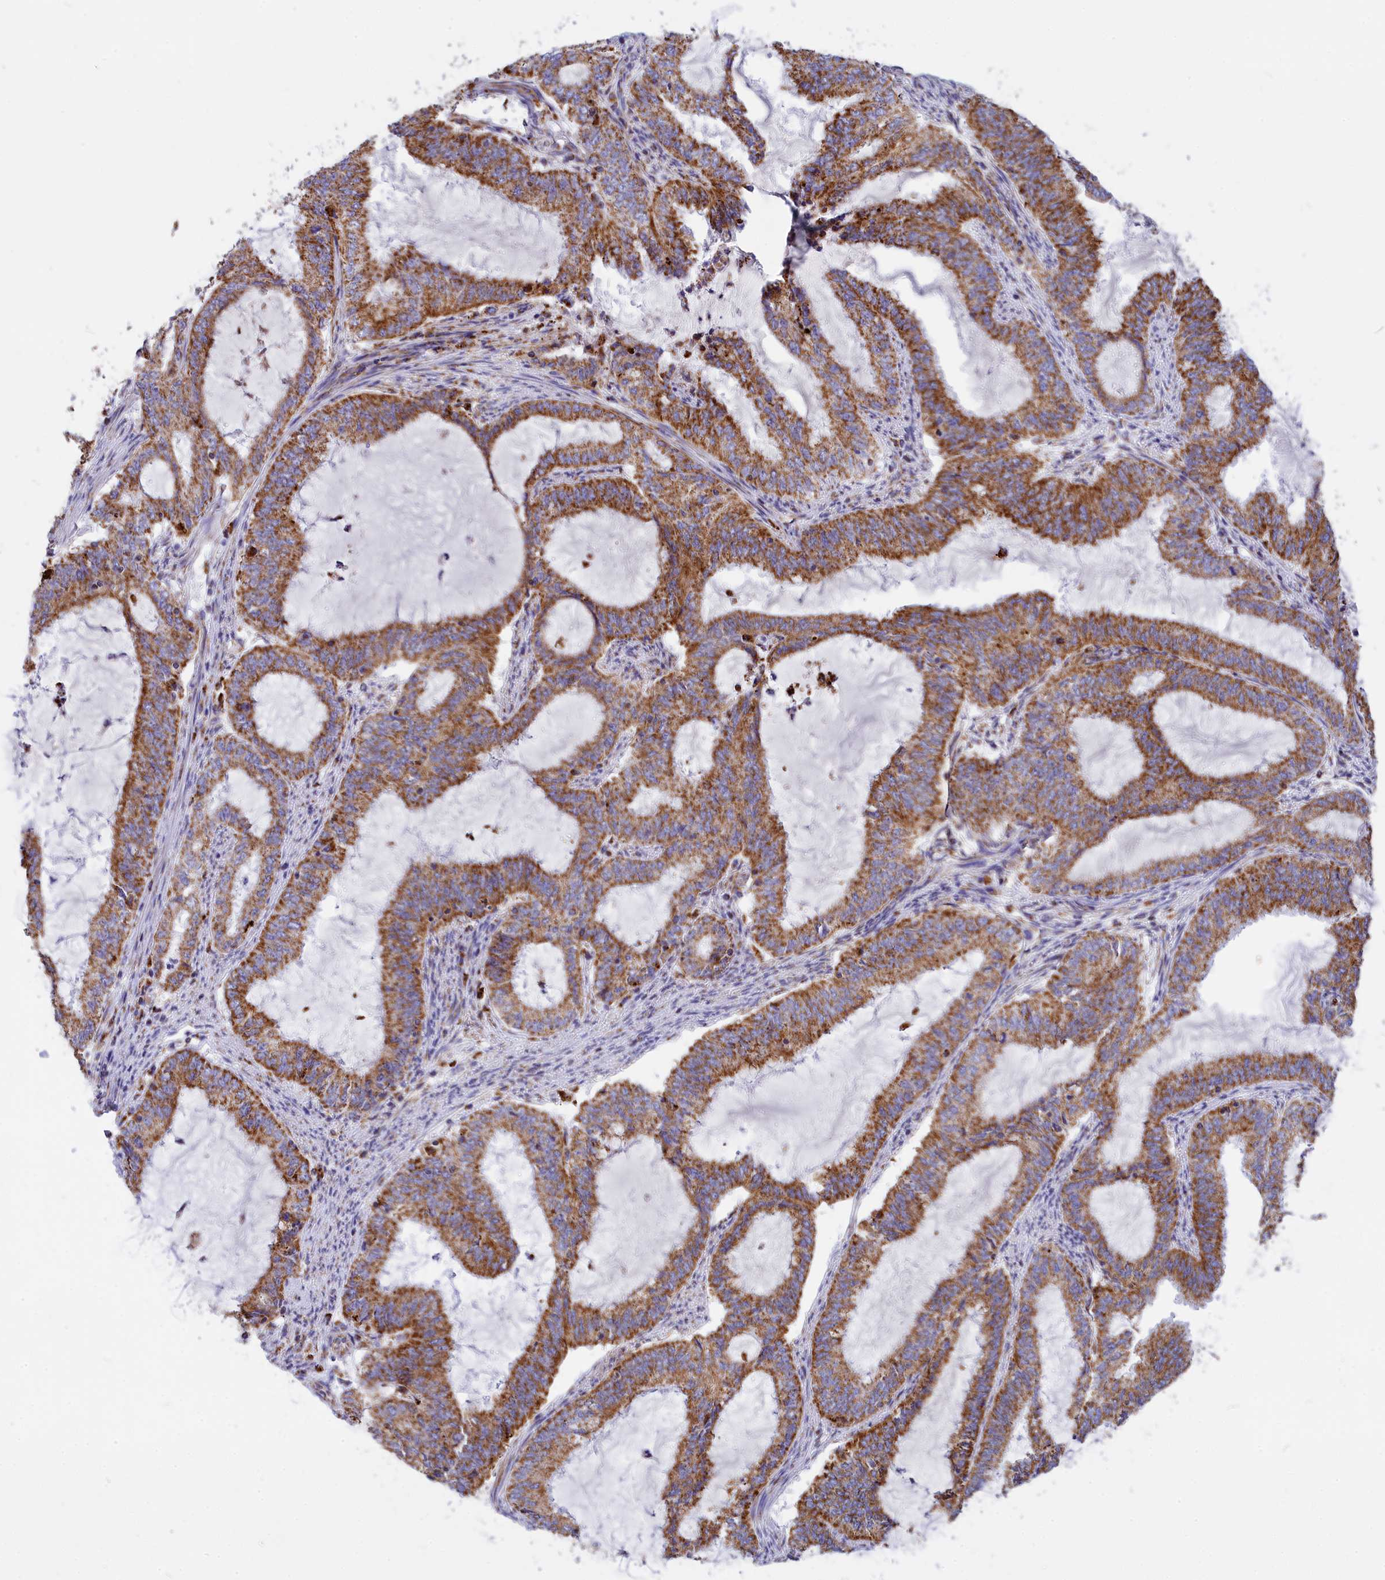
{"staining": {"intensity": "strong", "quantity": ">75%", "location": "cytoplasmic/membranous"}, "tissue": "endometrial cancer", "cell_type": "Tumor cells", "image_type": "cancer", "snomed": [{"axis": "morphology", "description": "Adenocarcinoma, NOS"}, {"axis": "topography", "description": "Endometrium"}], "caption": "Tumor cells demonstrate high levels of strong cytoplasmic/membranous positivity in about >75% of cells in endometrial cancer.", "gene": "VDAC2", "patient": {"sex": "female", "age": 51}}